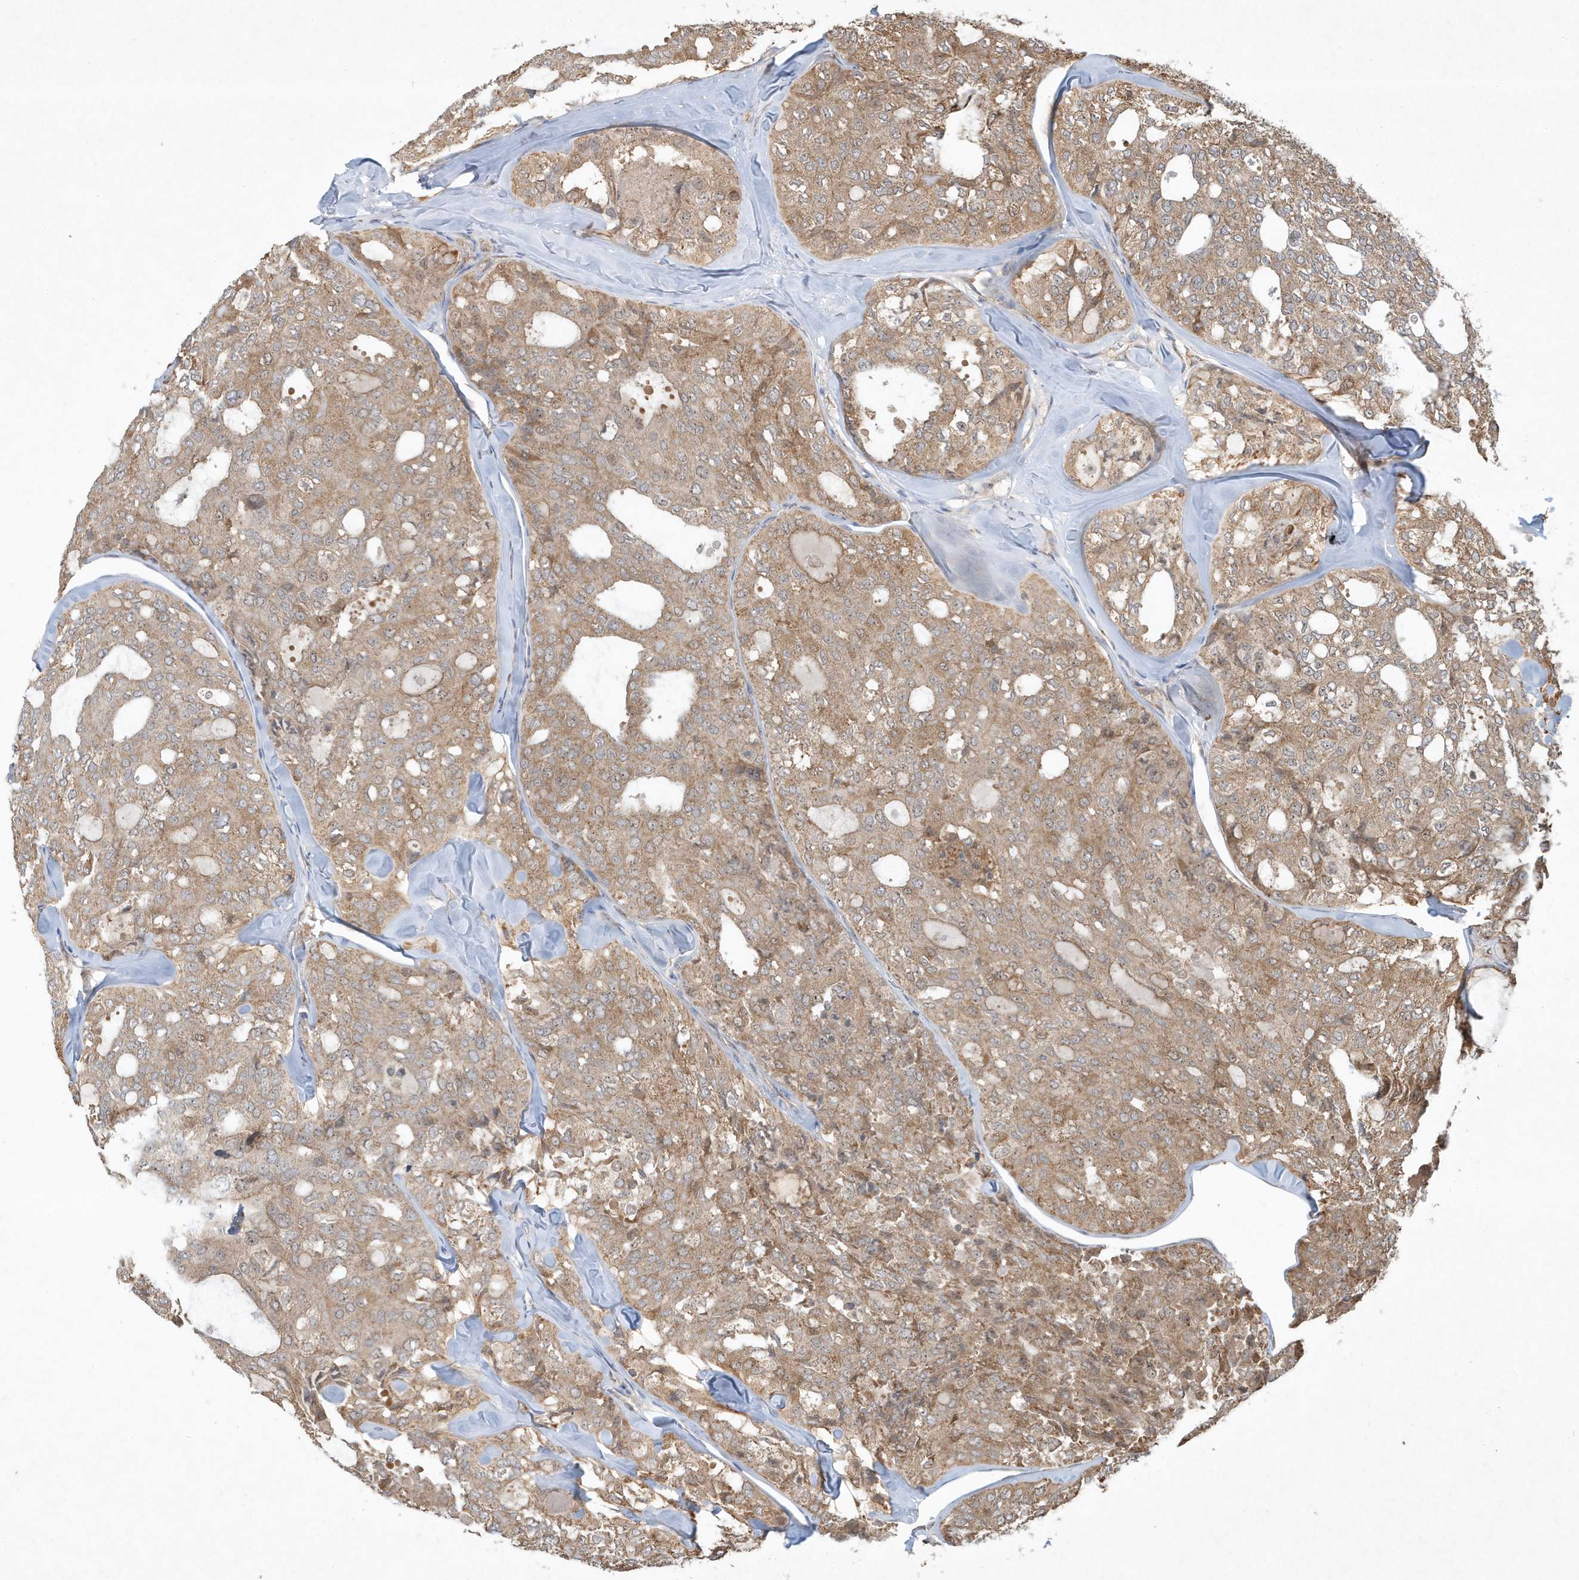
{"staining": {"intensity": "moderate", "quantity": ">75%", "location": "cytoplasmic/membranous"}, "tissue": "thyroid cancer", "cell_type": "Tumor cells", "image_type": "cancer", "snomed": [{"axis": "morphology", "description": "Follicular adenoma carcinoma, NOS"}, {"axis": "topography", "description": "Thyroid gland"}], "caption": "Immunohistochemical staining of thyroid cancer exhibits medium levels of moderate cytoplasmic/membranous expression in about >75% of tumor cells.", "gene": "ABCB9", "patient": {"sex": "male", "age": 75}}